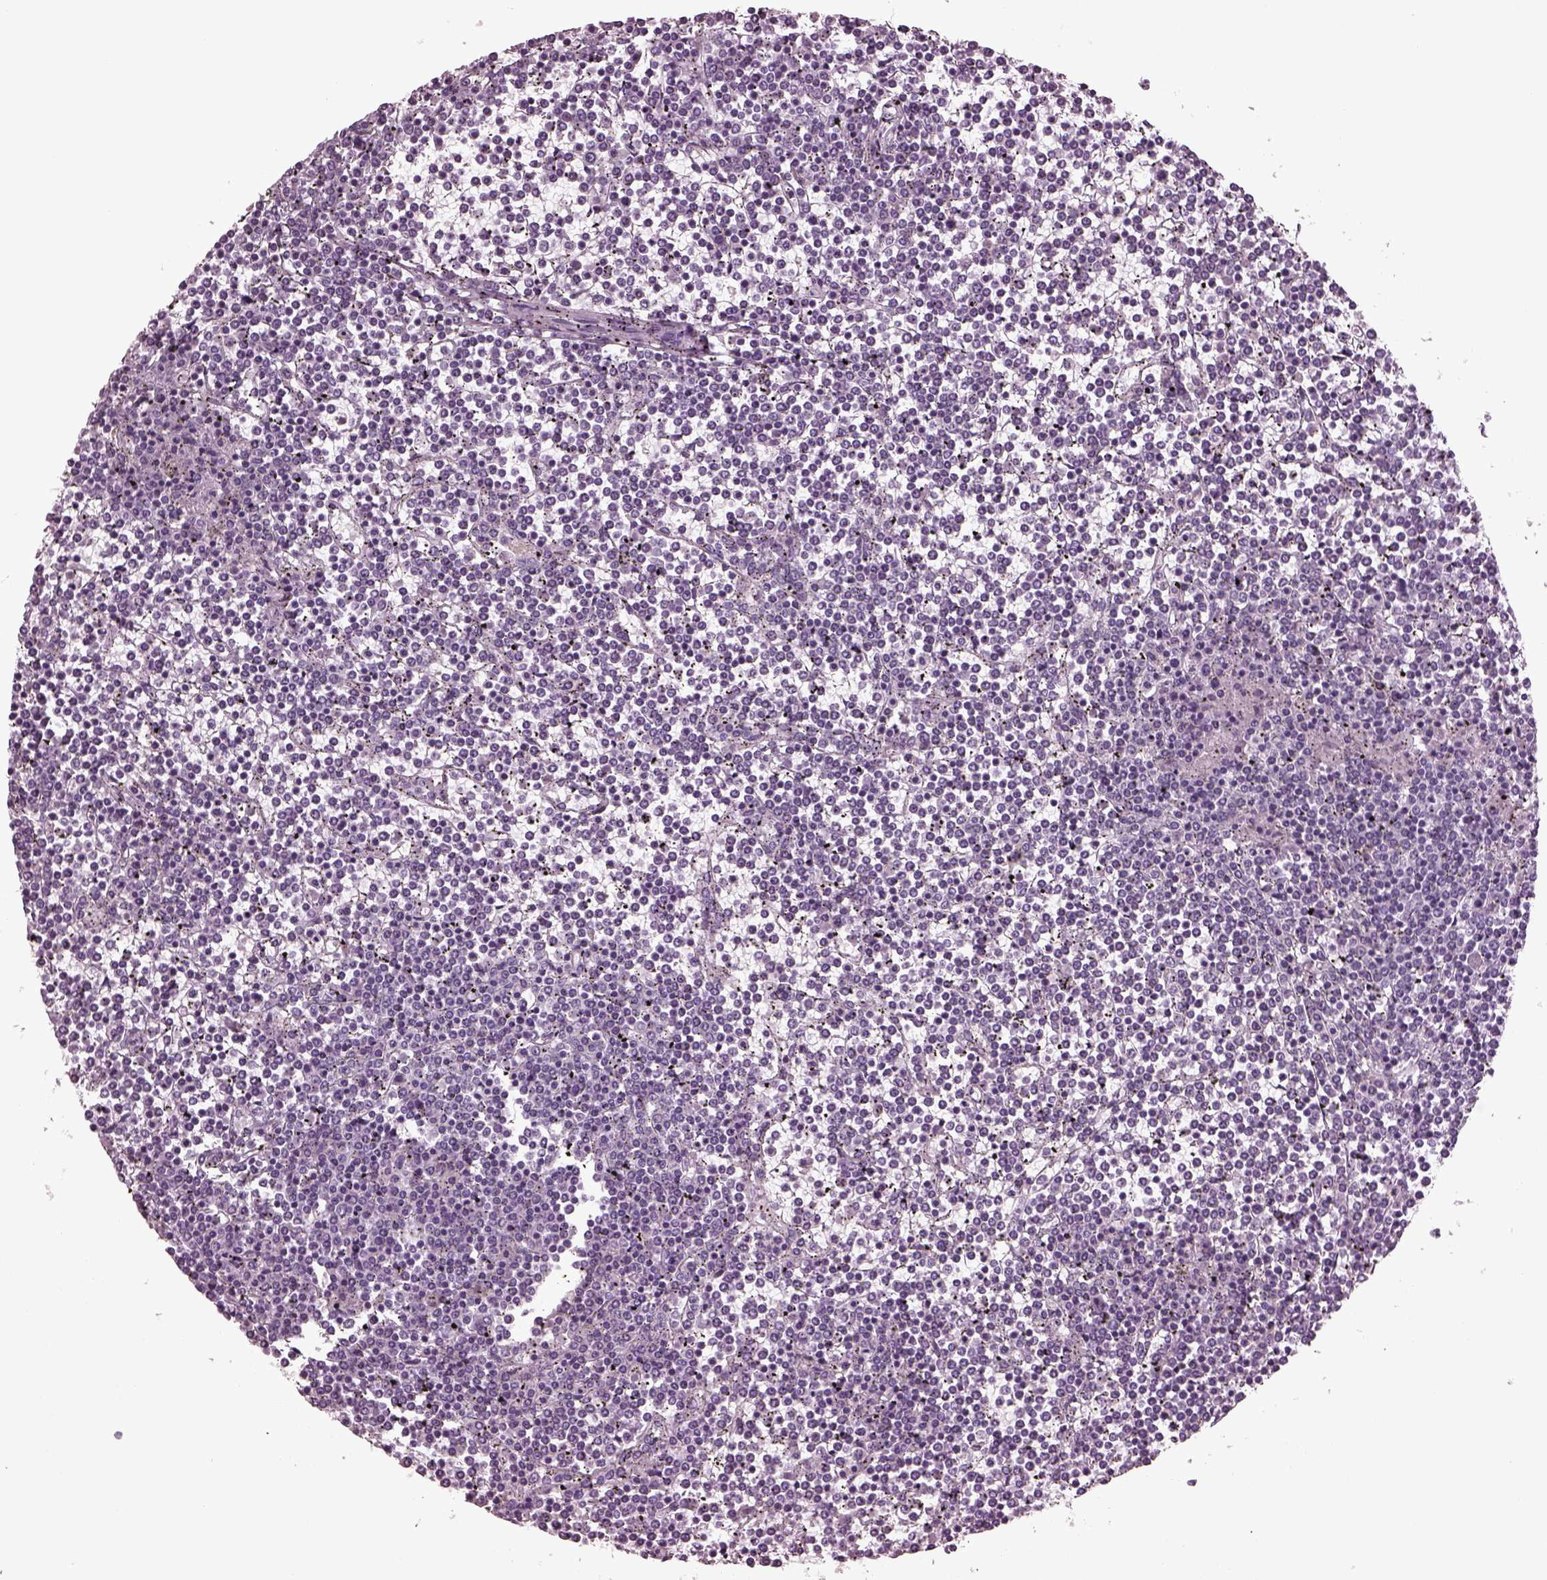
{"staining": {"intensity": "negative", "quantity": "none", "location": "none"}, "tissue": "lymphoma", "cell_type": "Tumor cells", "image_type": "cancer", "snomed": [{"axis": "morphology", "description": "Malignant lymphoma, non-Hodgkin's type, Low grade"}, {"axis": "topography", "description": "Spleen"}], "caption": "Tumor cells show no significant positivity in low-grade malignant lymphoma, non-Hodgkin's type.", "gene": "SLC6A17", "patient": {"sex": "female", "age": 19}}